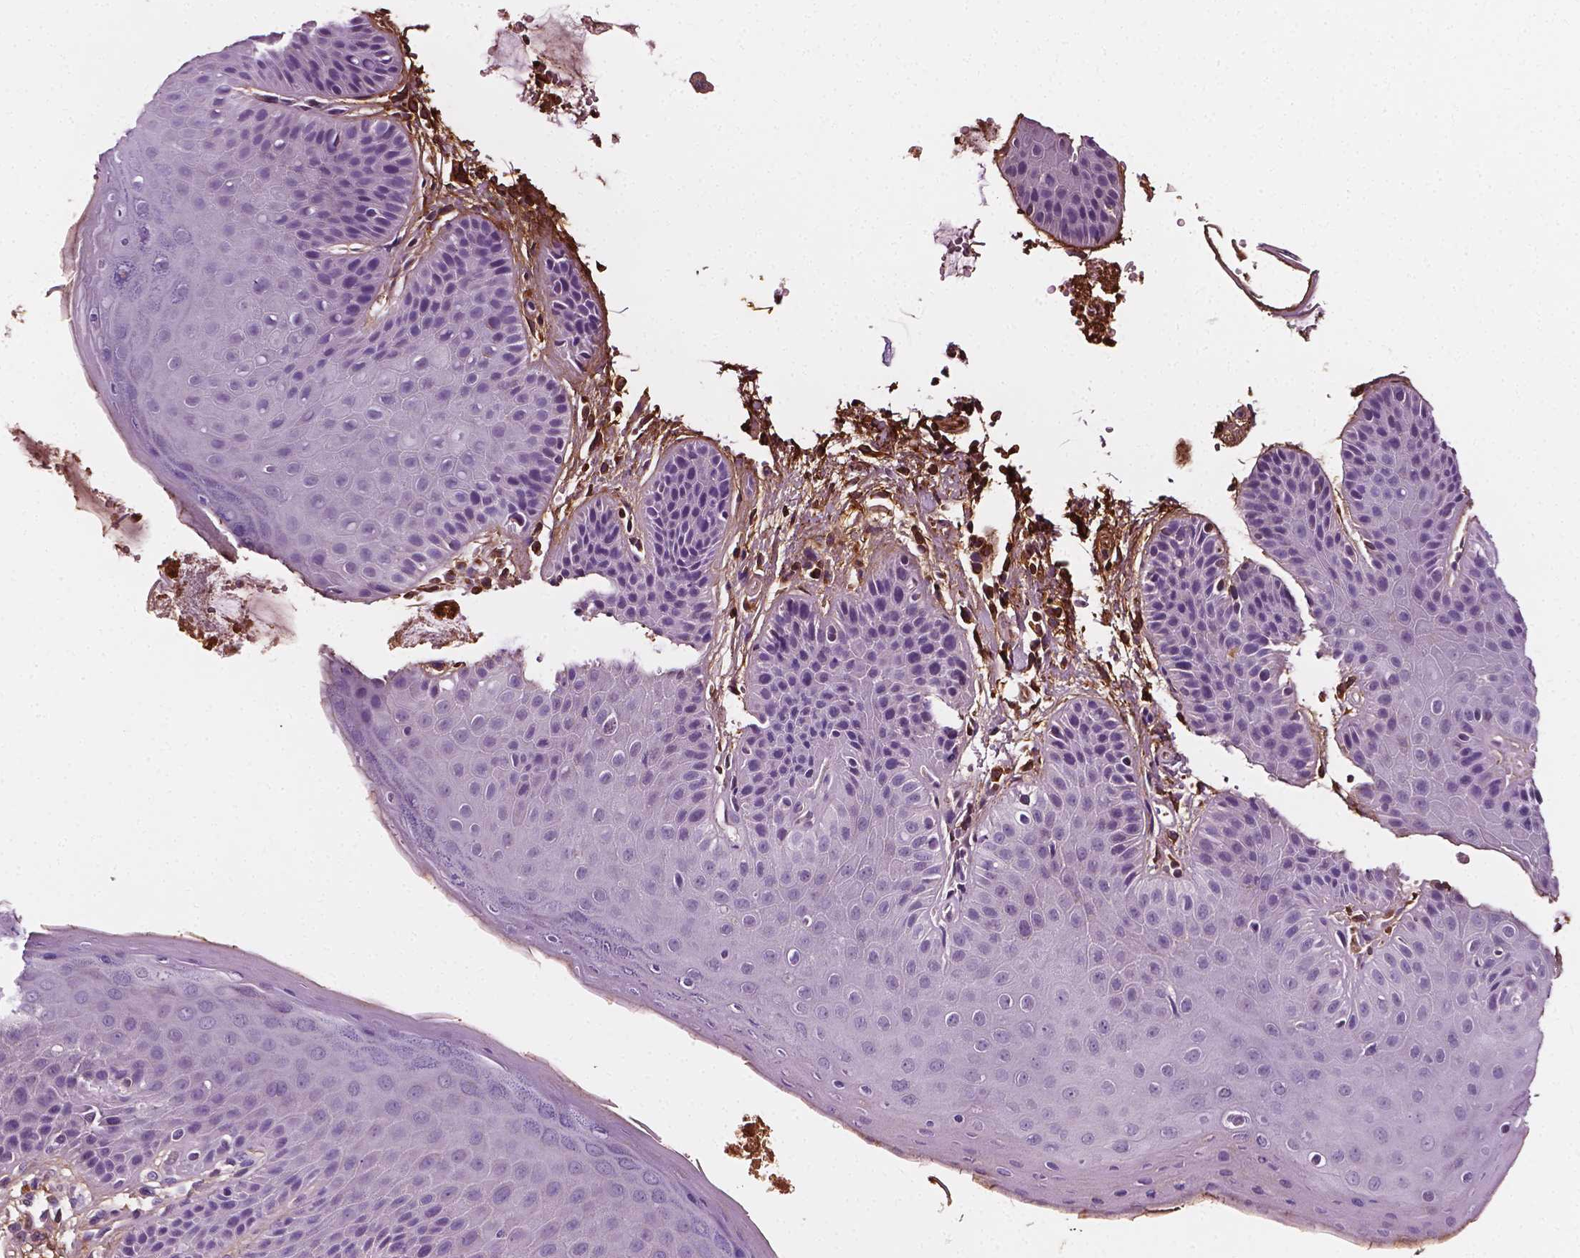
{"staining": {"intensity": "negative", "quantity": "none", "location": "none"}, "tissue": "skin", "cell_type": "Epidermal cells", "image_type": "normal", "snomed": [{"axis": "morphology", "description": "Normal tissue, NOS"}, {"axis": "topography", "description": "Anal"}, {"axis": "topography", "description": "Peripheral nerve tissue"}], "caption": "This is an IHC histopathology image of unremarkable human skin. There is no positivity in epidermal cells.", "gene": "FBLN1", "patient": {"sex": "male", "age": 51}}